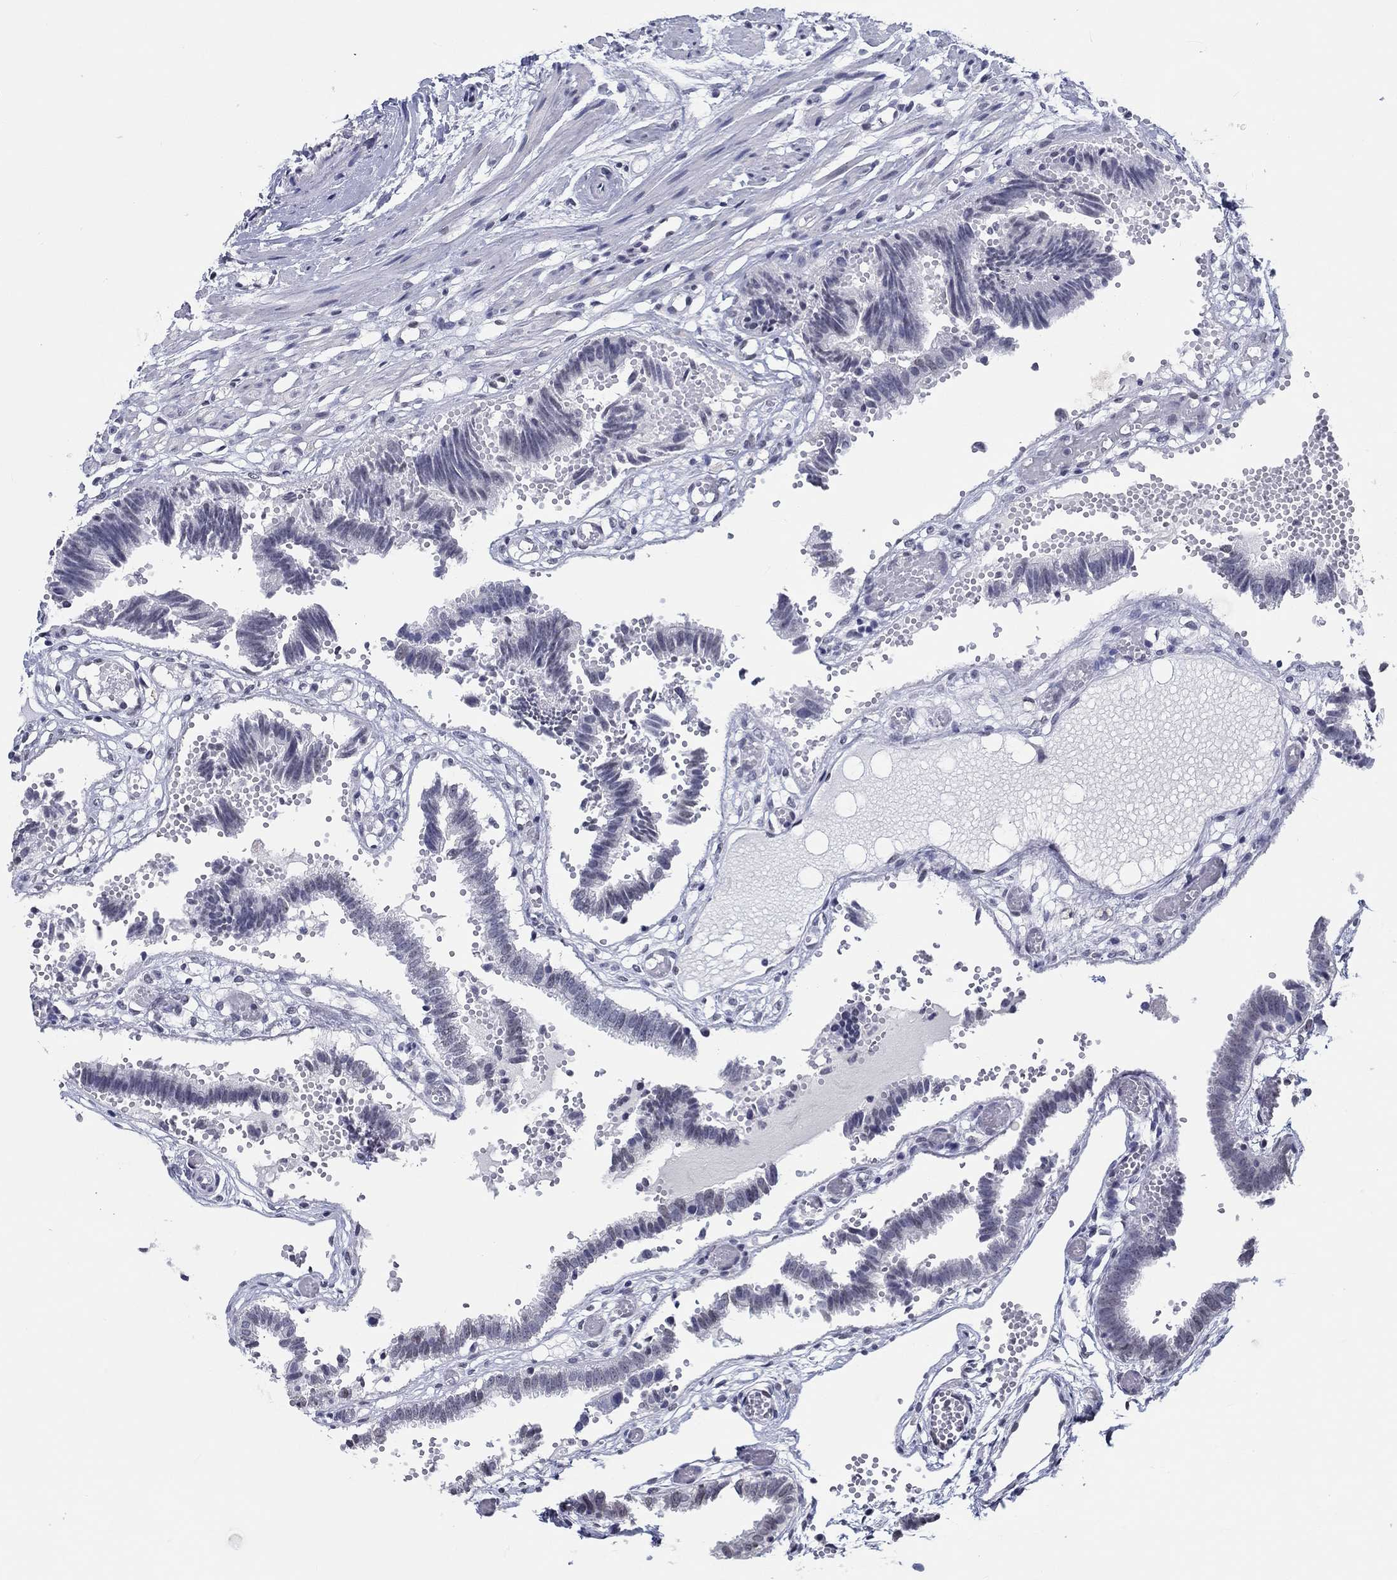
{"staining": {"intensity": "negative", "quantity": "none", "location": "none"}, "tissue": "fallopian tube", "cell_type": "Glandular cells", "image_type": "normal", "snomed": [{"axis": "morphology", "description": "Normal tissue, NOS"}, {"axis": "topography", "description": "Fallopian tube"}], "caption": "Immunohistochemistry (IHC) of benign human fallopian tube demonstrates no positivity in glandular cells. (Stains: DAB (3,3'-diaminobenzidine) immunohistochemistry (IHC) with hematoxylin counter stain, Microscopy: brightfield microscopy at high magnification).", "gene": "CRYGD", "patient": {"sex": "female", "age": 37}}